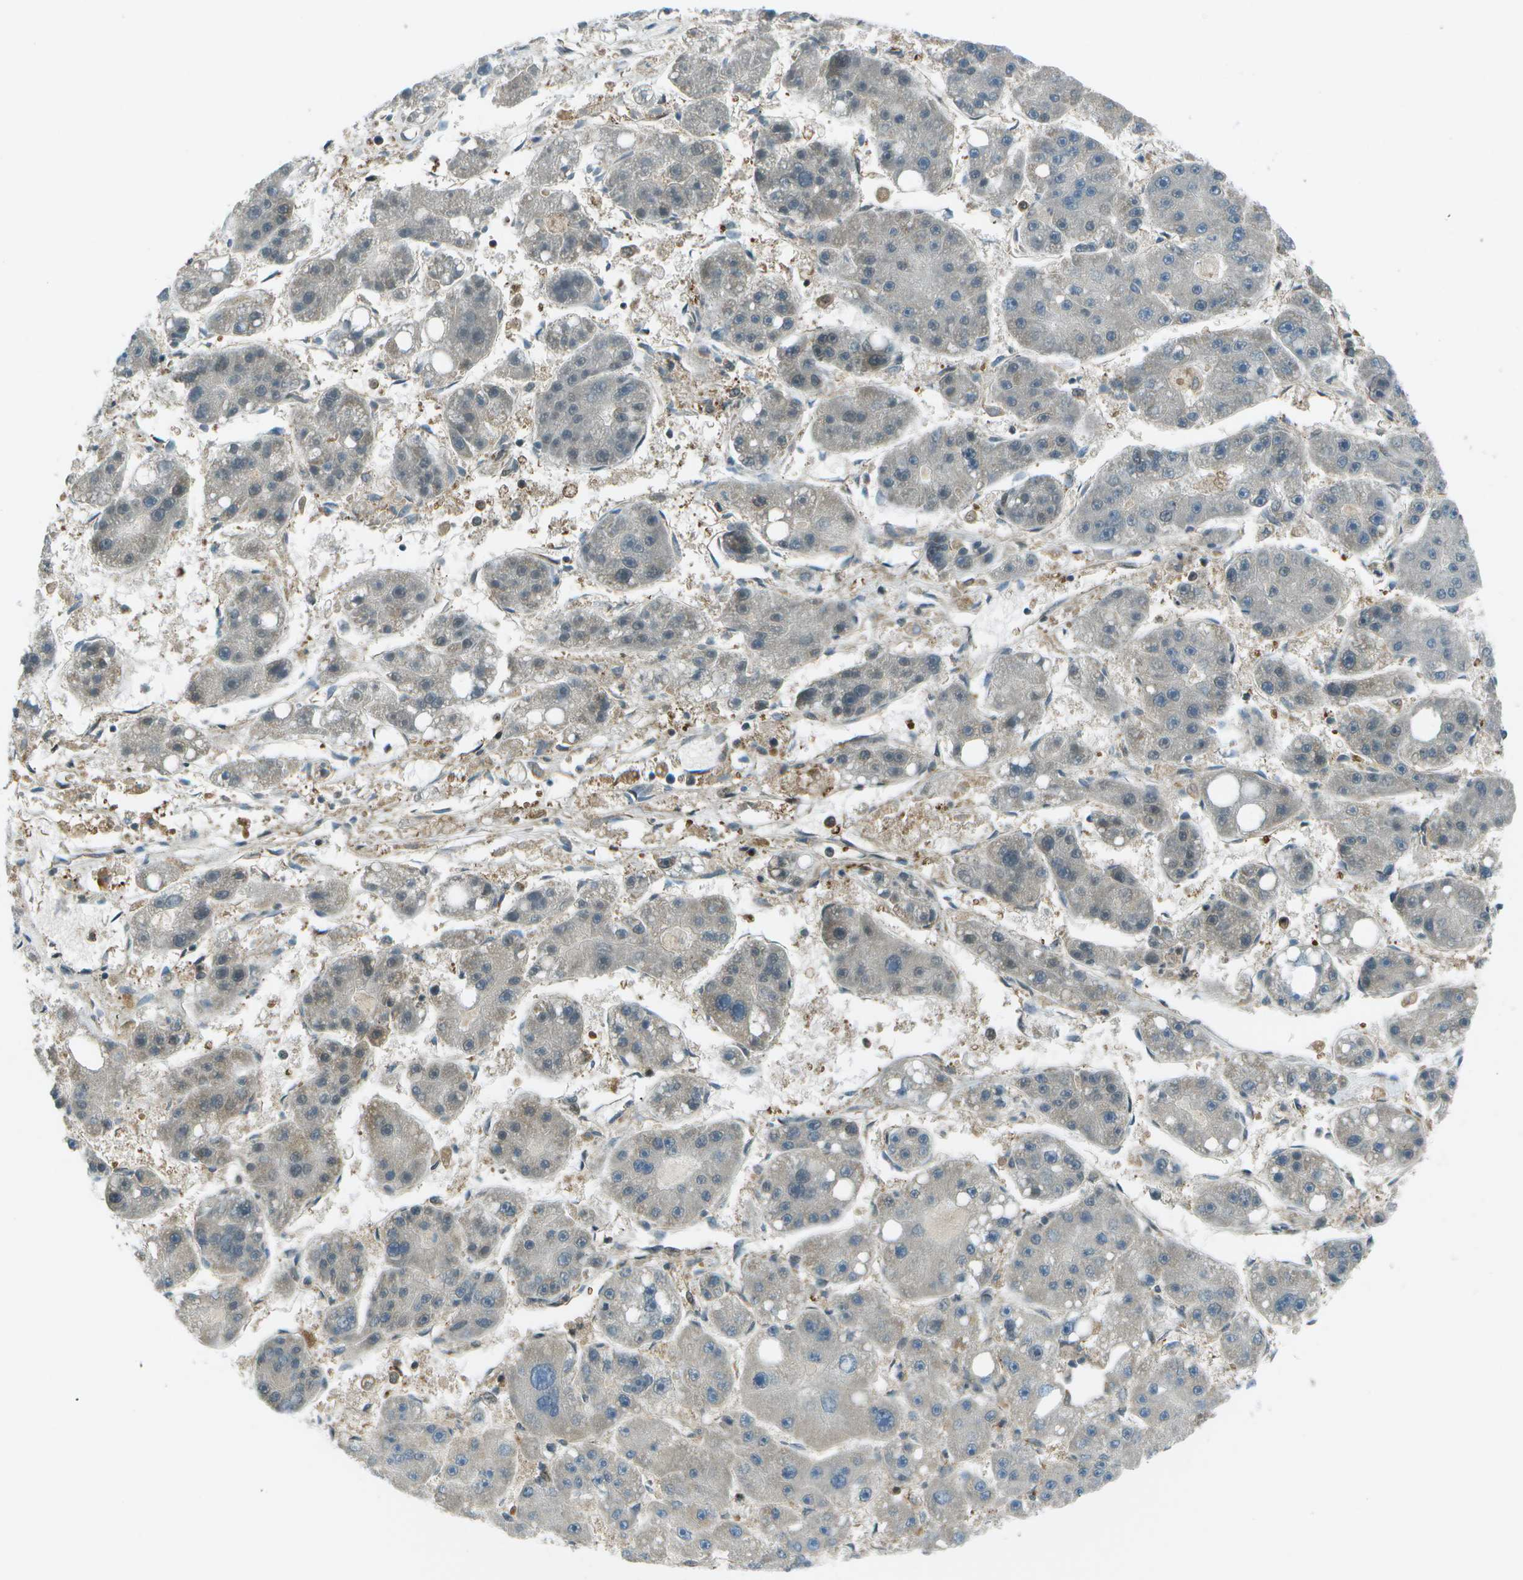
{"staining": {"intensity": "negative", "quantity": "none", "location": "none"}, "tissue": "liver cancer", "cell_type": "Tumor cells", "image_type": "cancer", "snomed": [{"axis": "morphology", "description": "Carcinoma, Hepatocellular, NOS"}, {"axis": "topography", "description": "Liver"}], "caption": "Liver cancer was stained to show a protein in brown. There is no significant positivity in tumor cells.", "gene": "TMEM19", "patient": {"sex": "female", "age": 61}}